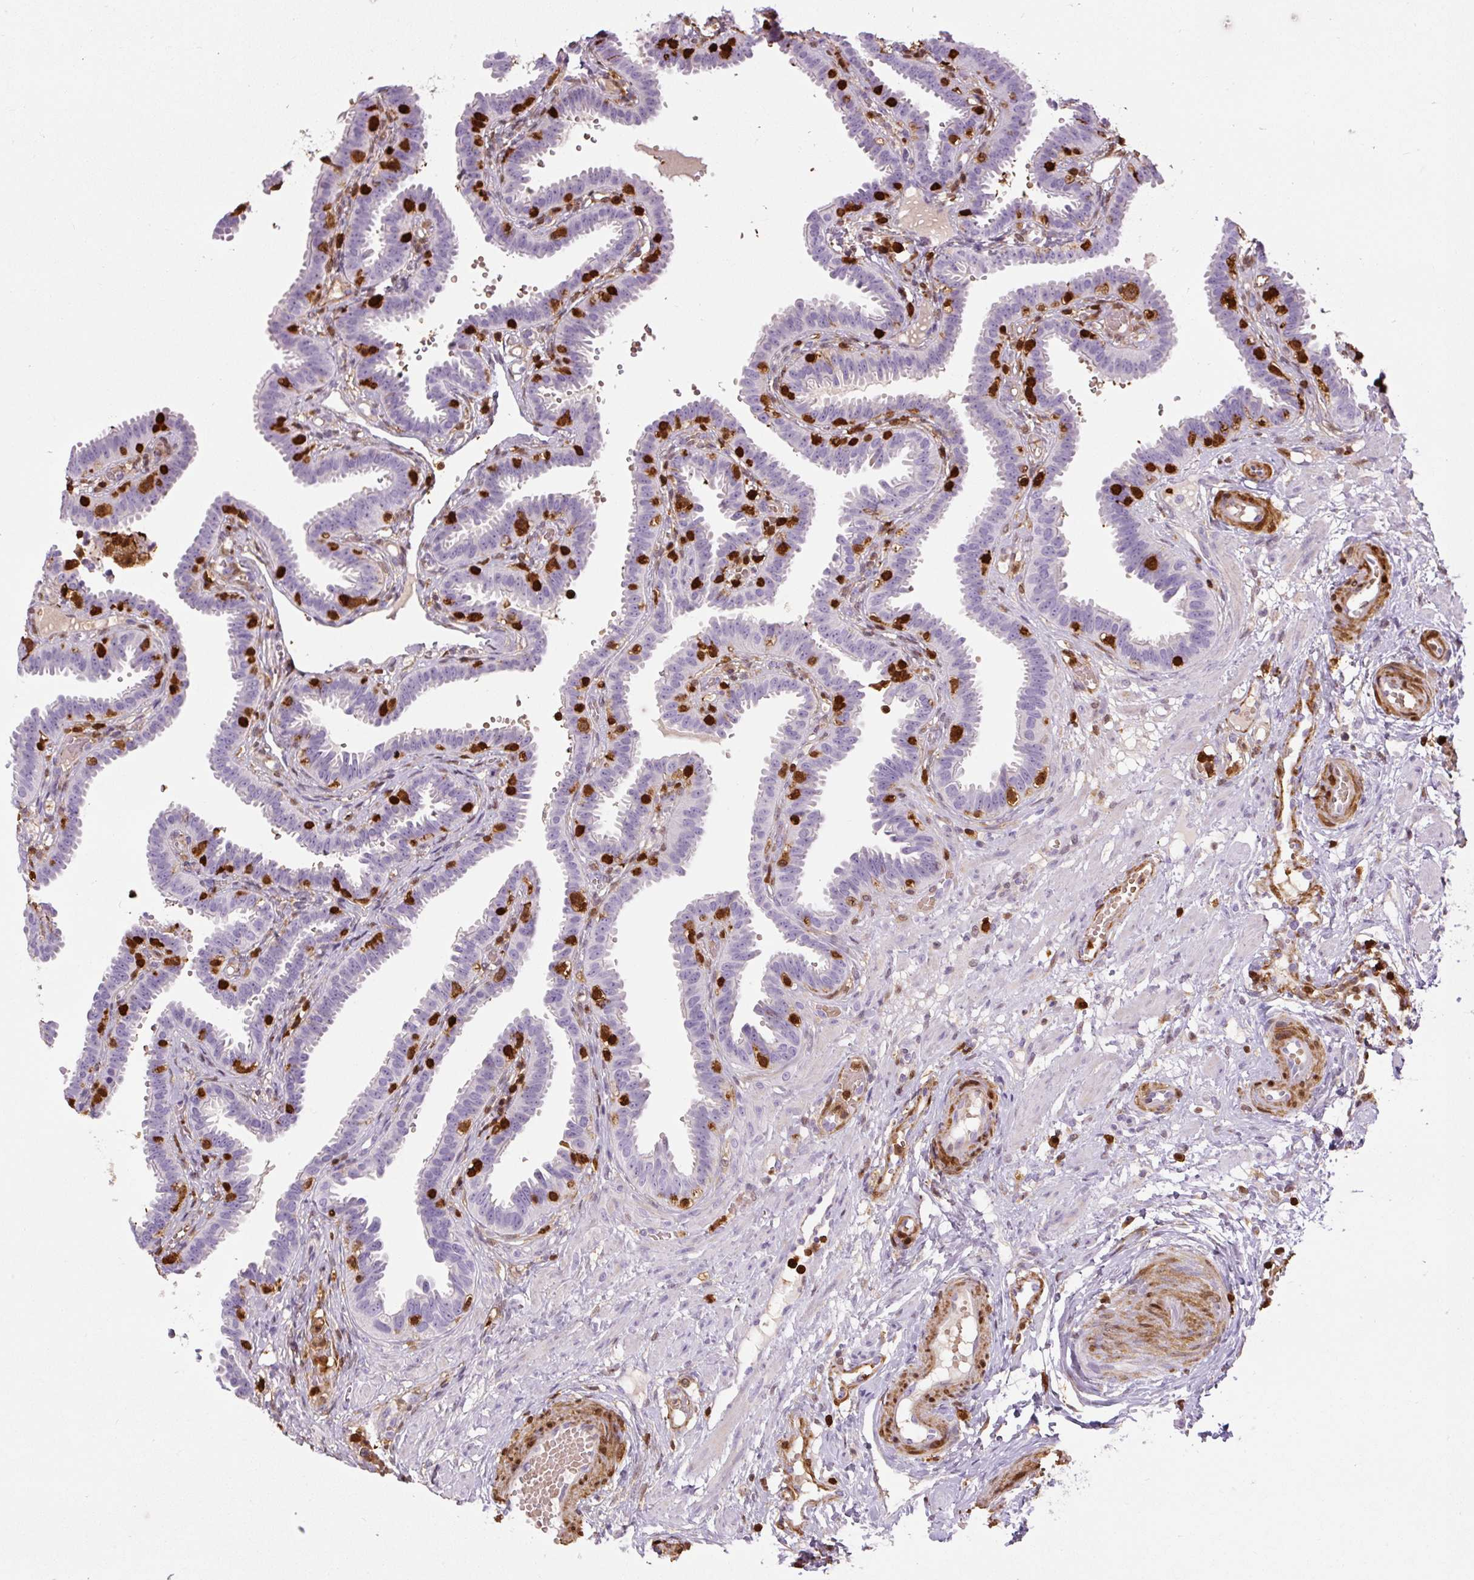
{"staining": {"intensity": "negative", "quantity": "none", "location": "none"}, "tissue": "fallopian tube", "cell_type": "Glandular cells", "image_type": "normal", "snomed": [{"axis": "morphology", "description": "Normal tissue, NOS"}, {"axis": "topography", "description": "Fallopian tube"}], "caption": "The IHC image has no significant staining in glandular cells of fallopian tube.", "gene": "S100A4", "patient": {"sex": "female", "age": 37}}